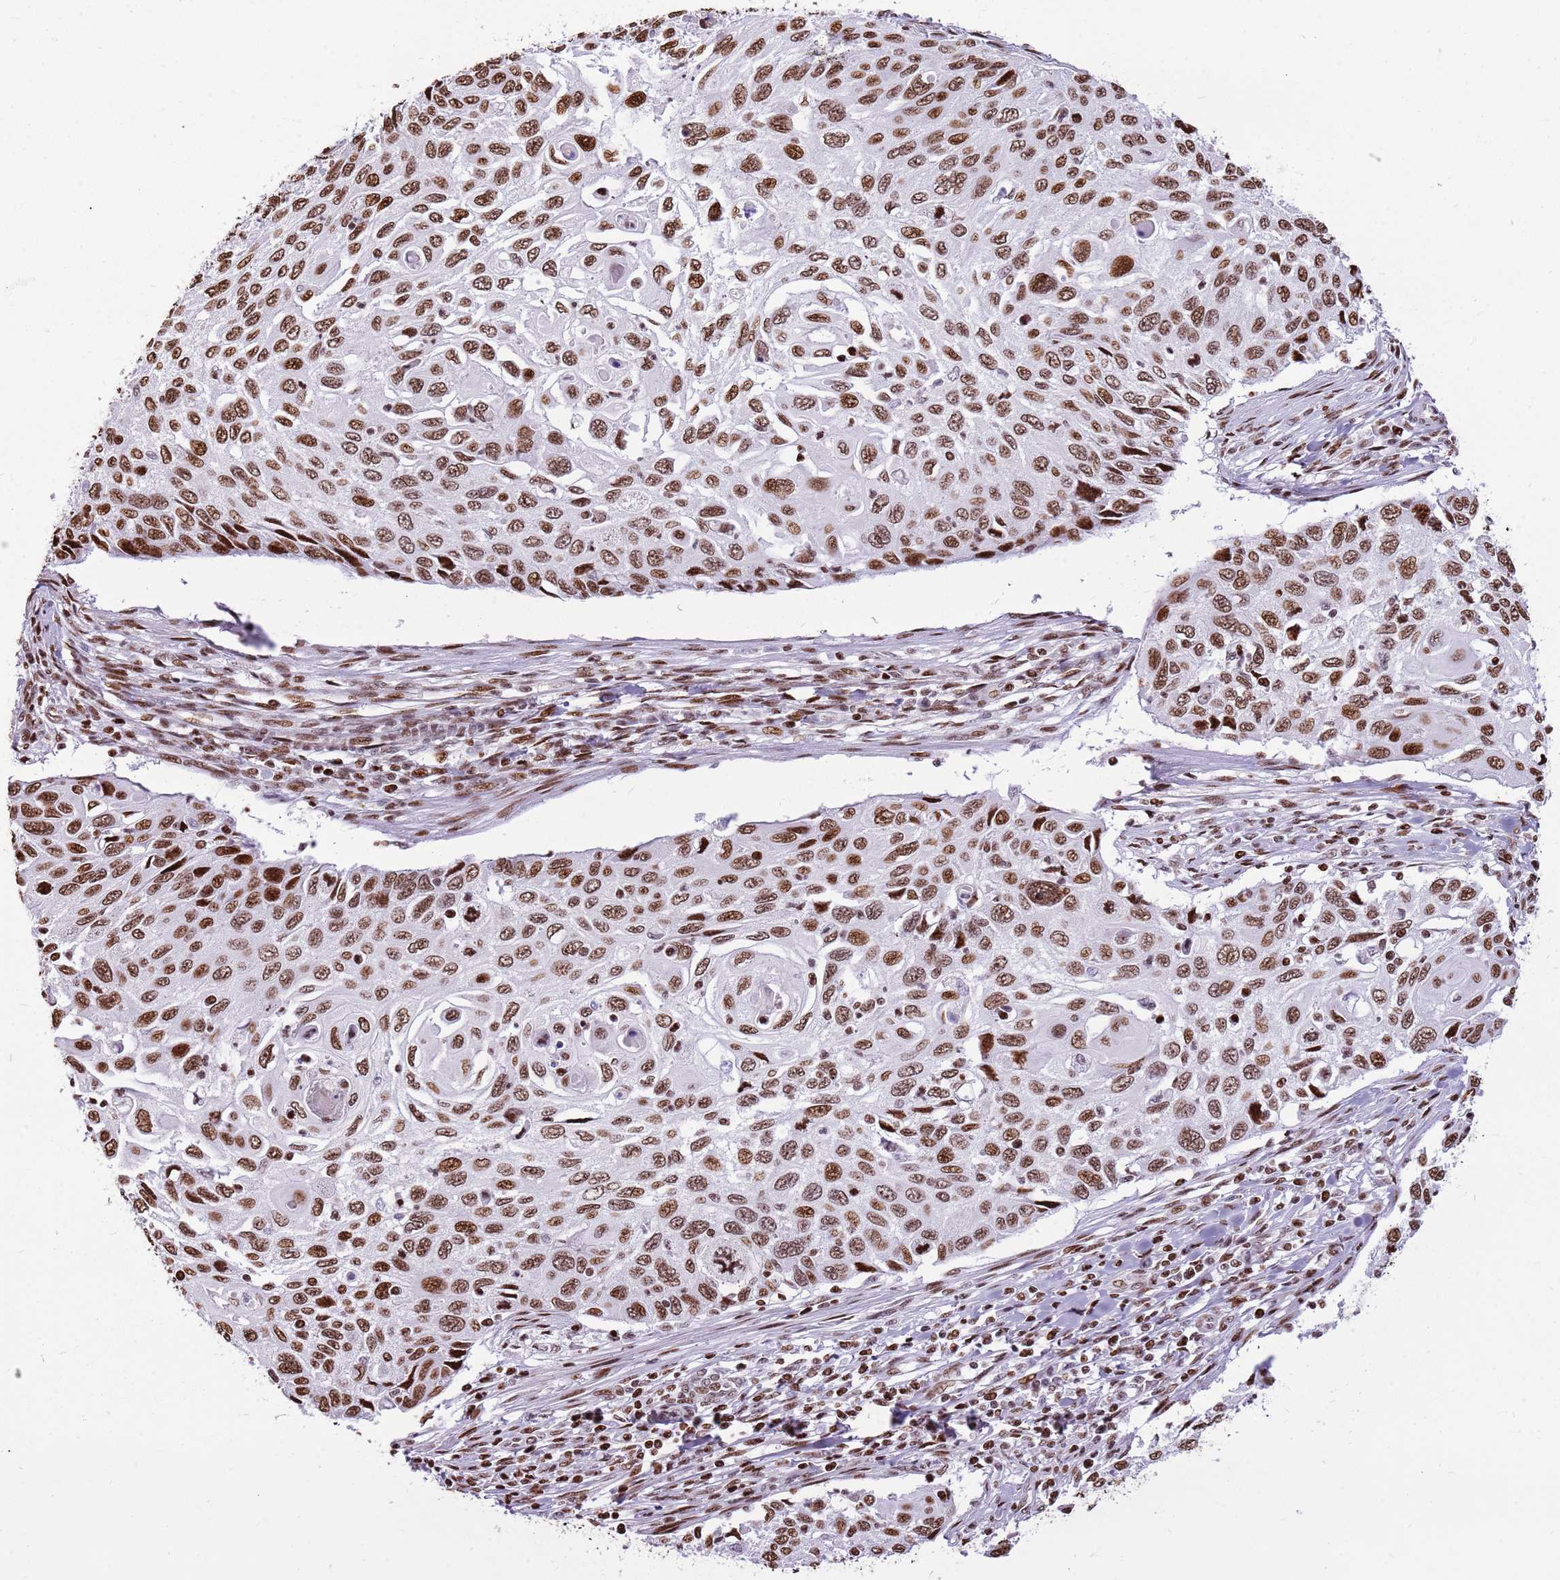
{"staining": {"intensity": "moderate", "quantity": ">75%", "location": "nuclear"}, "tissue": "cervical cancer", "cell_type": "Tumor cells", "image_type": "cancer", "snomed": [{"axis": "morphology", "description": "Squamous cell carcinoma, NOS"}, {"axis": "topography", "description": "Cervix"}], "caption": "Cervical squamous cell carcinoma tissue demonstrates moderate nuclear positivity in about >75% of tumor cells", "gene": "WASHC4", "patient": {"sex": "female", "age": 70}}